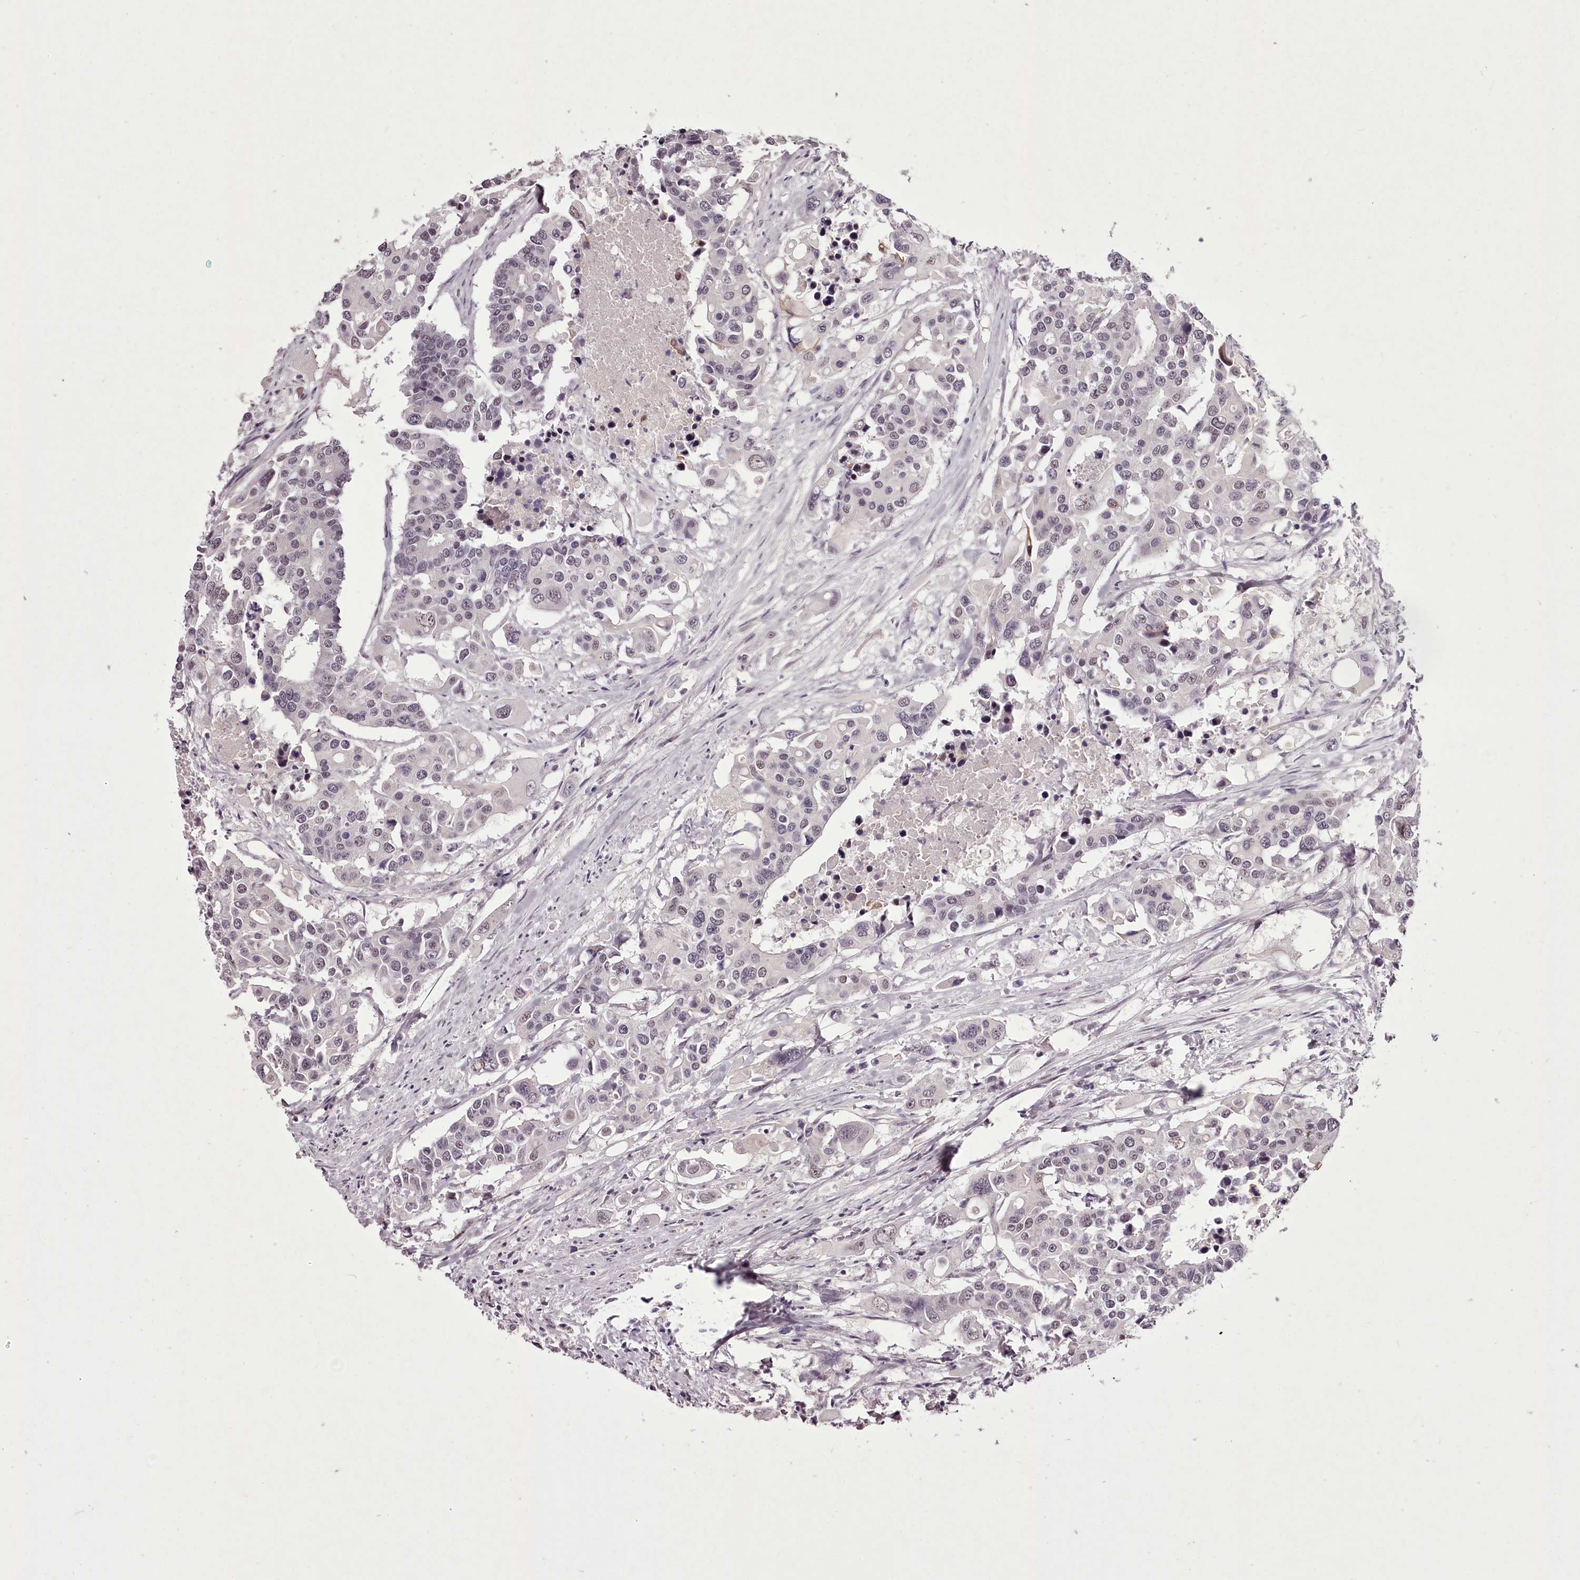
{"staining": {"intensity": "negative", "quantity": "none", "location": "none"}, "tissue": "colorectal cancer", "cell_type": "Tumor cells", "image_type": "cancer", "snomed": [{"axis": "morphology", "description": "Adenocarcinoma, NOS"}, {"axis": "topography", "description": "Colon"}], "caption": "This is an immunohistochemistry histopathology image of colorectal adenocarcinoma. There is no expression in tumor cells.", "gene": "C1orf56", "patient": {"sex": "male", "age": 77}}